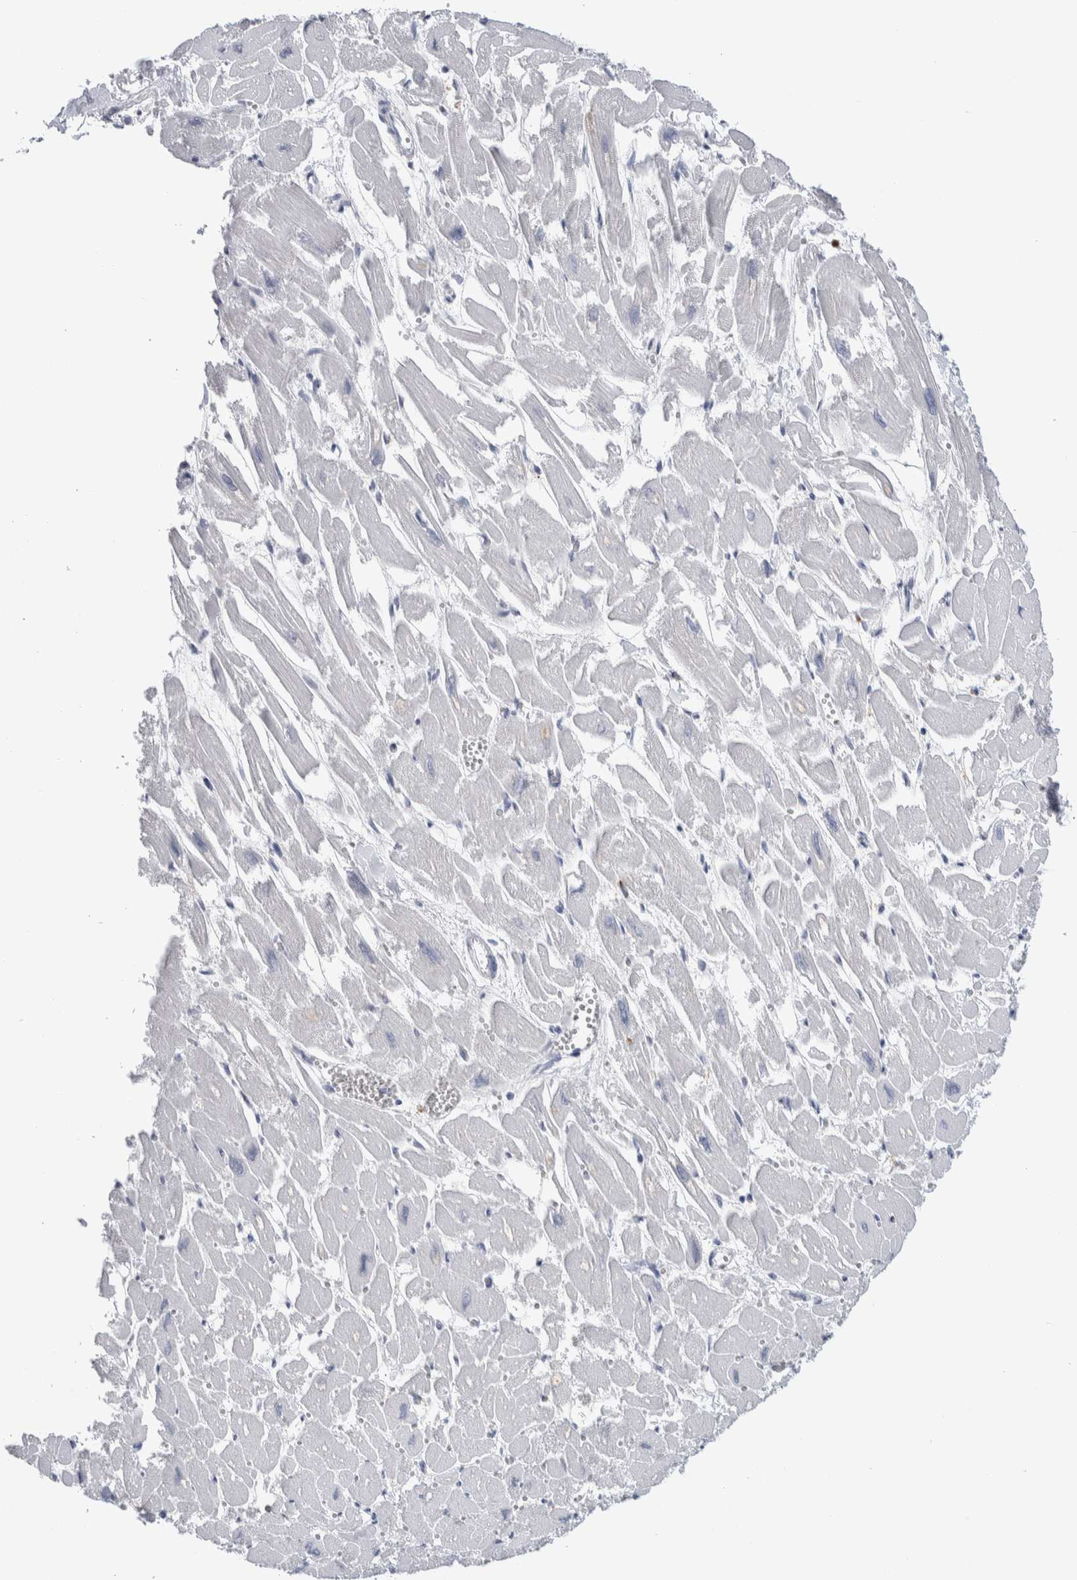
{"staining": {"intensity": "negative", "quantity": "none", "location": "none"}, "tissue": "heart muscle", "cell_type": "Cardiomyocytes", "image_type": "normal", "snomed": [{"axis": "morphology", "description": "Normal tissue, NOS"}, {"axis": "topography", "description": "Heart"}], "caption": "Immunohistochemistry photomicrograph of normal human heart muscle stained for a protein (brown), which exhibits no expression in cardiomyocytes. (Immunohistochemistry, brightfield microscopy, high magnification).", "gene": "LURAP1L", "patient": {"sex": "male", "age": 54}}